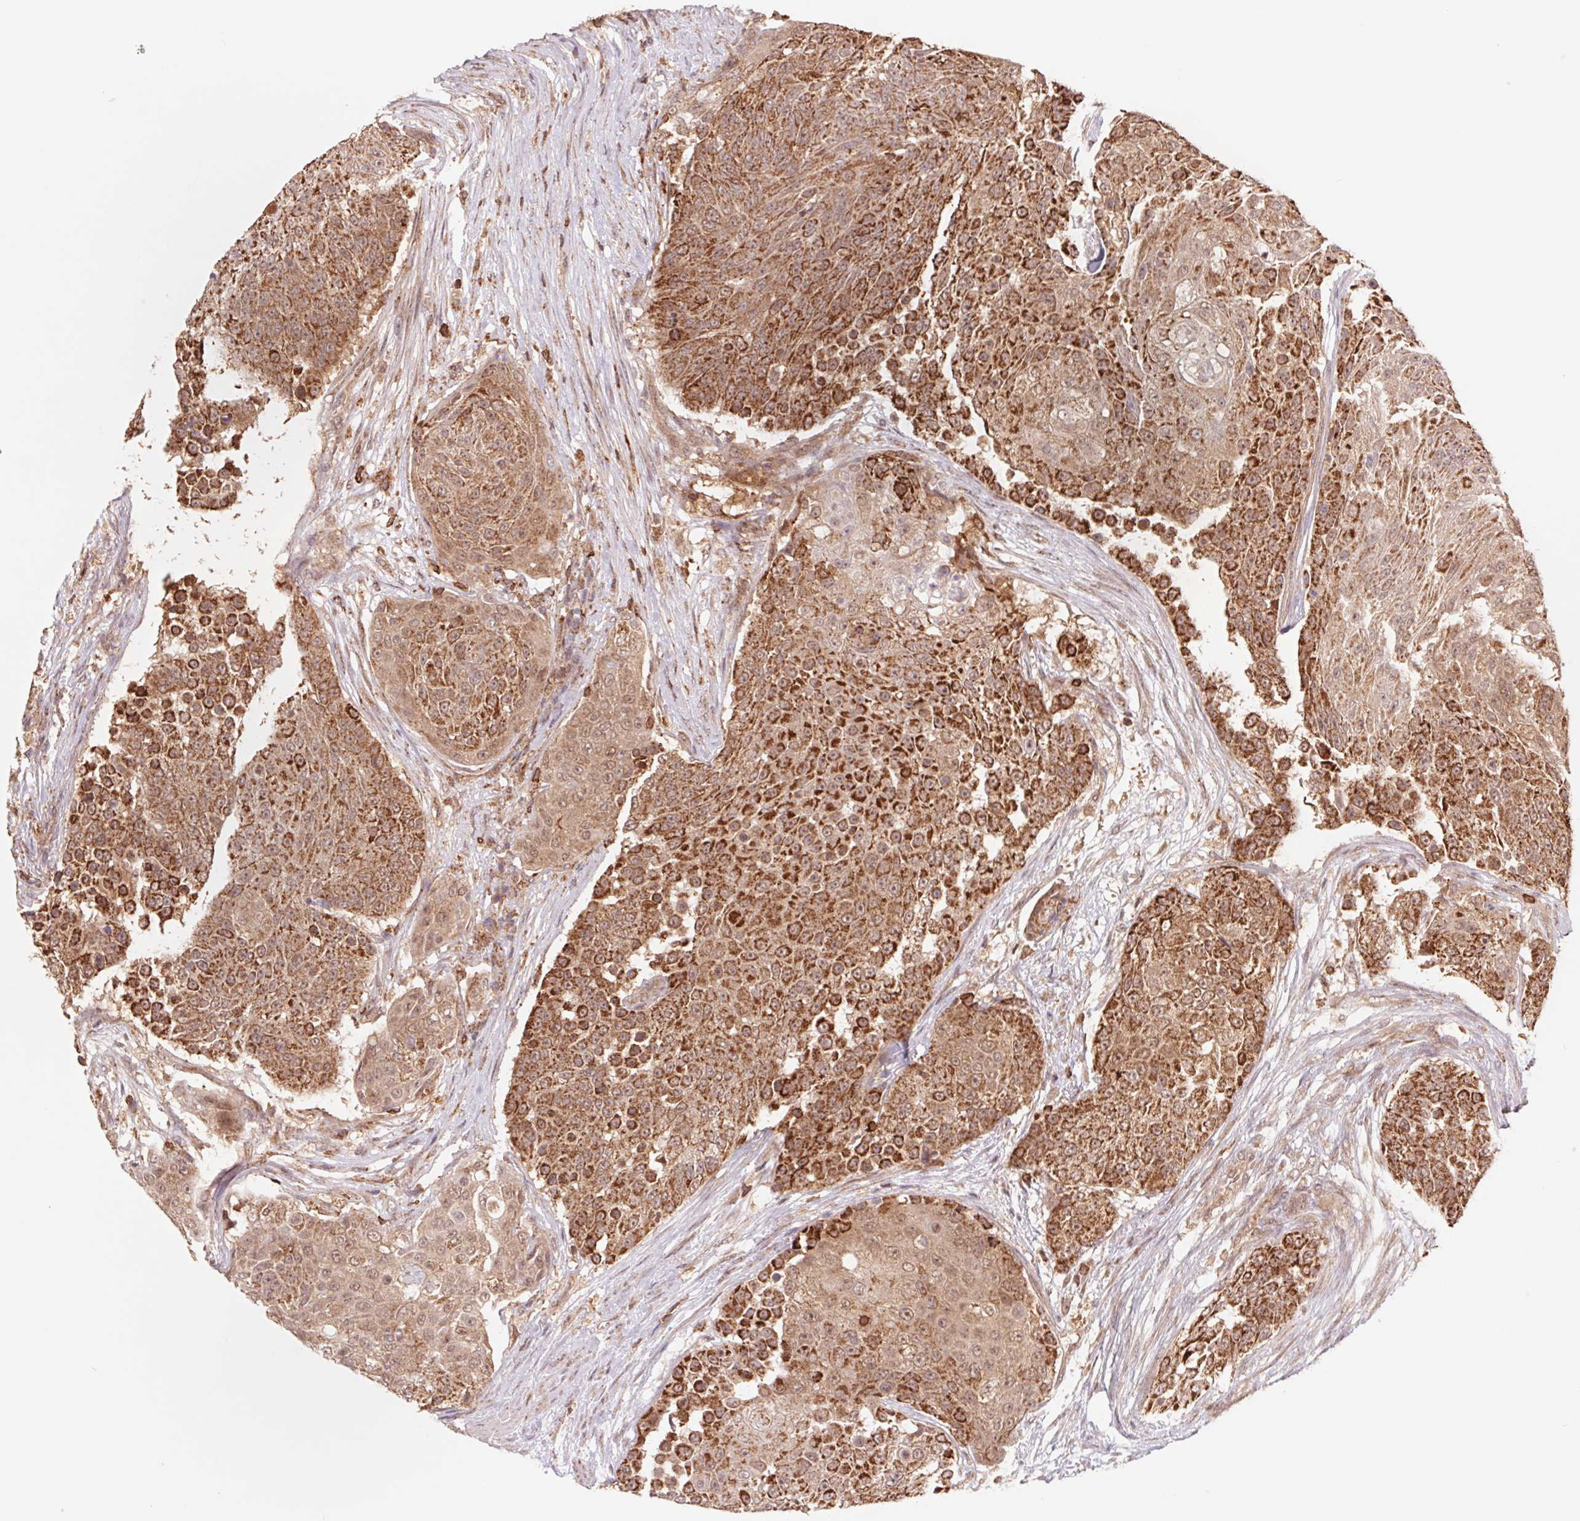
{"staining": {"intensity": "strong", "quantity": ">75%", "location": "cytoplasmic/membranous"}, "tissue": "urothelial cancer", "cell_type": "Tumor cells", "image_type": "cancer", "snomed": [{"axis": "morphology", "description": "Urothelial carcinoma, High grade"}, {"axis": "topography", "description": "Urinary bladder"}], "caption": "Urothelial carcinoma (high-grade) stained for a protein shows strong cytoplasmic/membranous positivity in tumor cells. Ihc stains the protein of interest in brown and the nuclei are stained blue.", "gene": "URM1", "patient": {"sex": "female", "age": 63}}